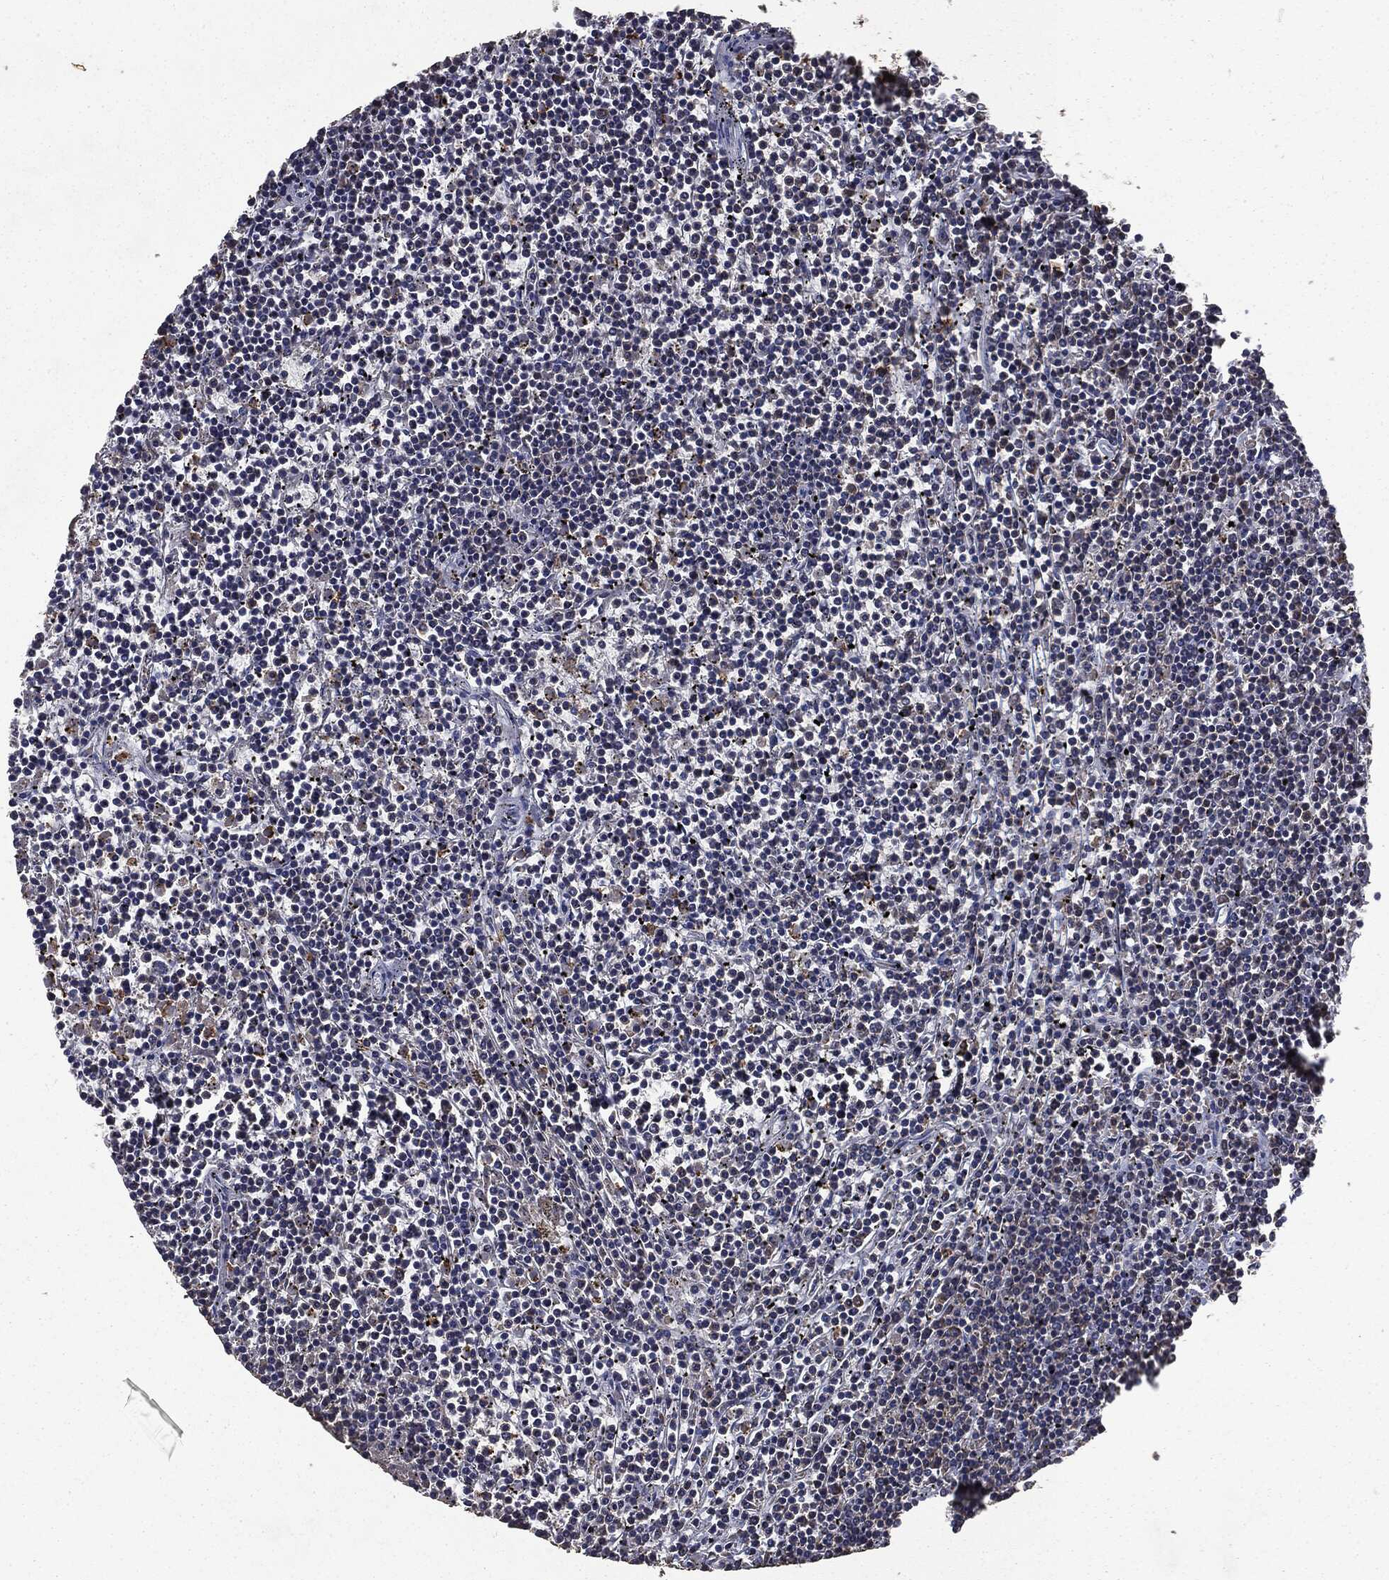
{"staining": {"intensity": "negative", "quantity": "none", "location": "none"}, "tissue": "lymphoma", "cell_type": "Tumor cells", "image_type": "cancer", "snomed": [{"axis": "morphology", "description": "Malignant lymphoma, non-Hodgkin's type, Low grade"}, {"axis": "topography", "description": "Spleen"}], "caption": "A high-resolution image shows immunohistochemistry (IHC) staining of low-grade malignant lymphoma, non-Hodgkin's type, which displays no significant staining in tumor cells. The staining was performed using DAB (3,3'-diaminobenzidine) to visualize the protein expression in brown, while the nuclei were stained in blue with hematoxylin (Magnification: 20x).", "gene": "MAPK6", "patient": {"sex": "female", "age": 19}}